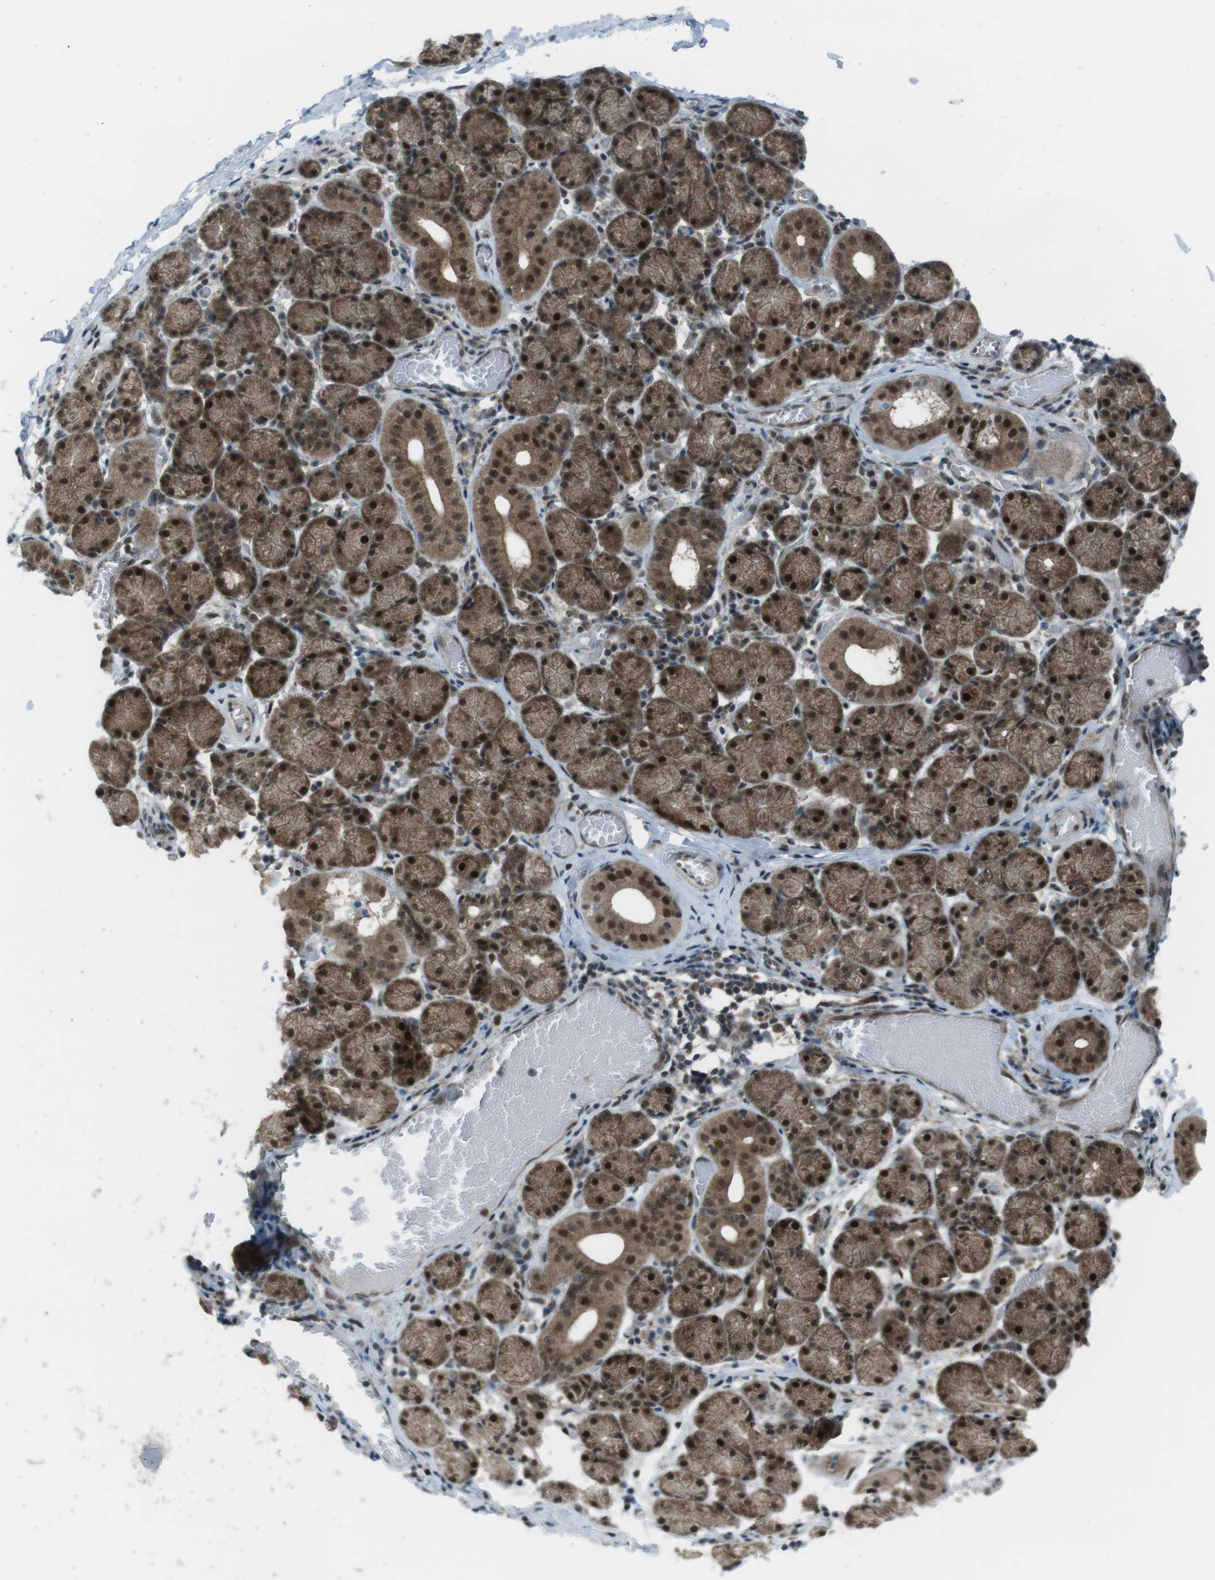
{"staining": {"intensity": "strong", "quantity": ">75%", "location": "cytoplasmic/membranous,nuclear"}, "tissue": "salivary gland", "cell_type": "Glandular cells", "image_type": "normal", "snomed": [{"axis": "morphology", "description": "Normal tissue, NOS"}, {"axis": "topography", "description": "Salivary gland"}], "caption": "Salivary gland stained for a protein (brown) displays strong cytoplasmic/membranous,nuclear positive expression in approximately >75% of glandular cells.", "gene": "CSNK1D", "patient": {"sex": "female", "age": 24}}